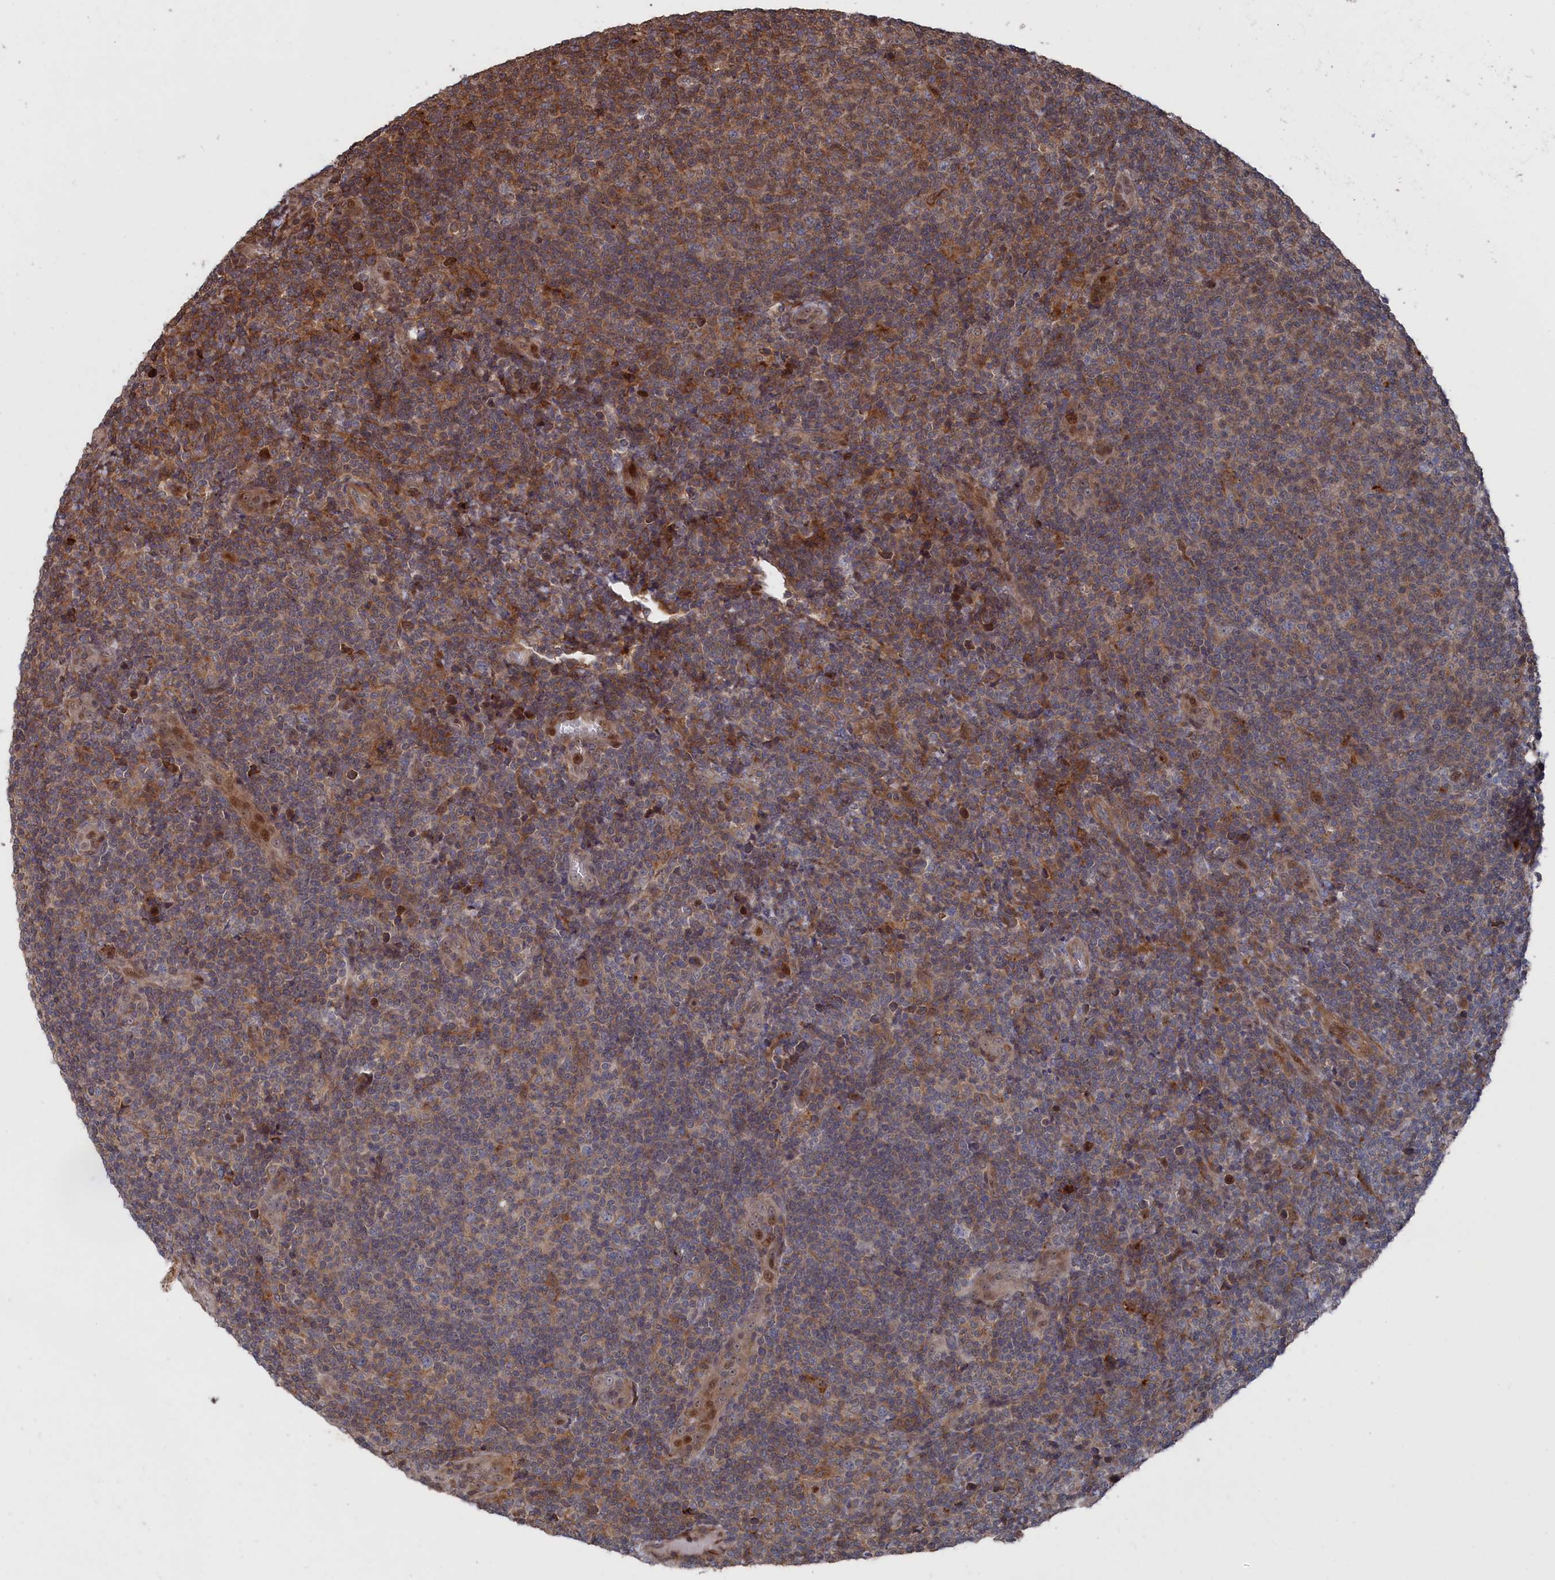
{"staining": {"intensity": "weak", "quantity": "<25%", "location": "cytoplasmic/membranous"}, "tissue": "lymphoma", "cell_type": "Tumor cells", "image_type": "cancer", "snomed": [{"axis": "morphology", "description": "Malignant lymphoma, non-Hodgkin's type, Low grade"}, {"axis": "topography", "description": "Lymph node"}], "caption": "Immunohistochemistry (IHC) of malignant lymphoma, non-Hodgkin's type (low-grade) displays no positivity in tumor cells.", "gene": "PLA2G15", "patient": {"sex": "male", "age": 66}}